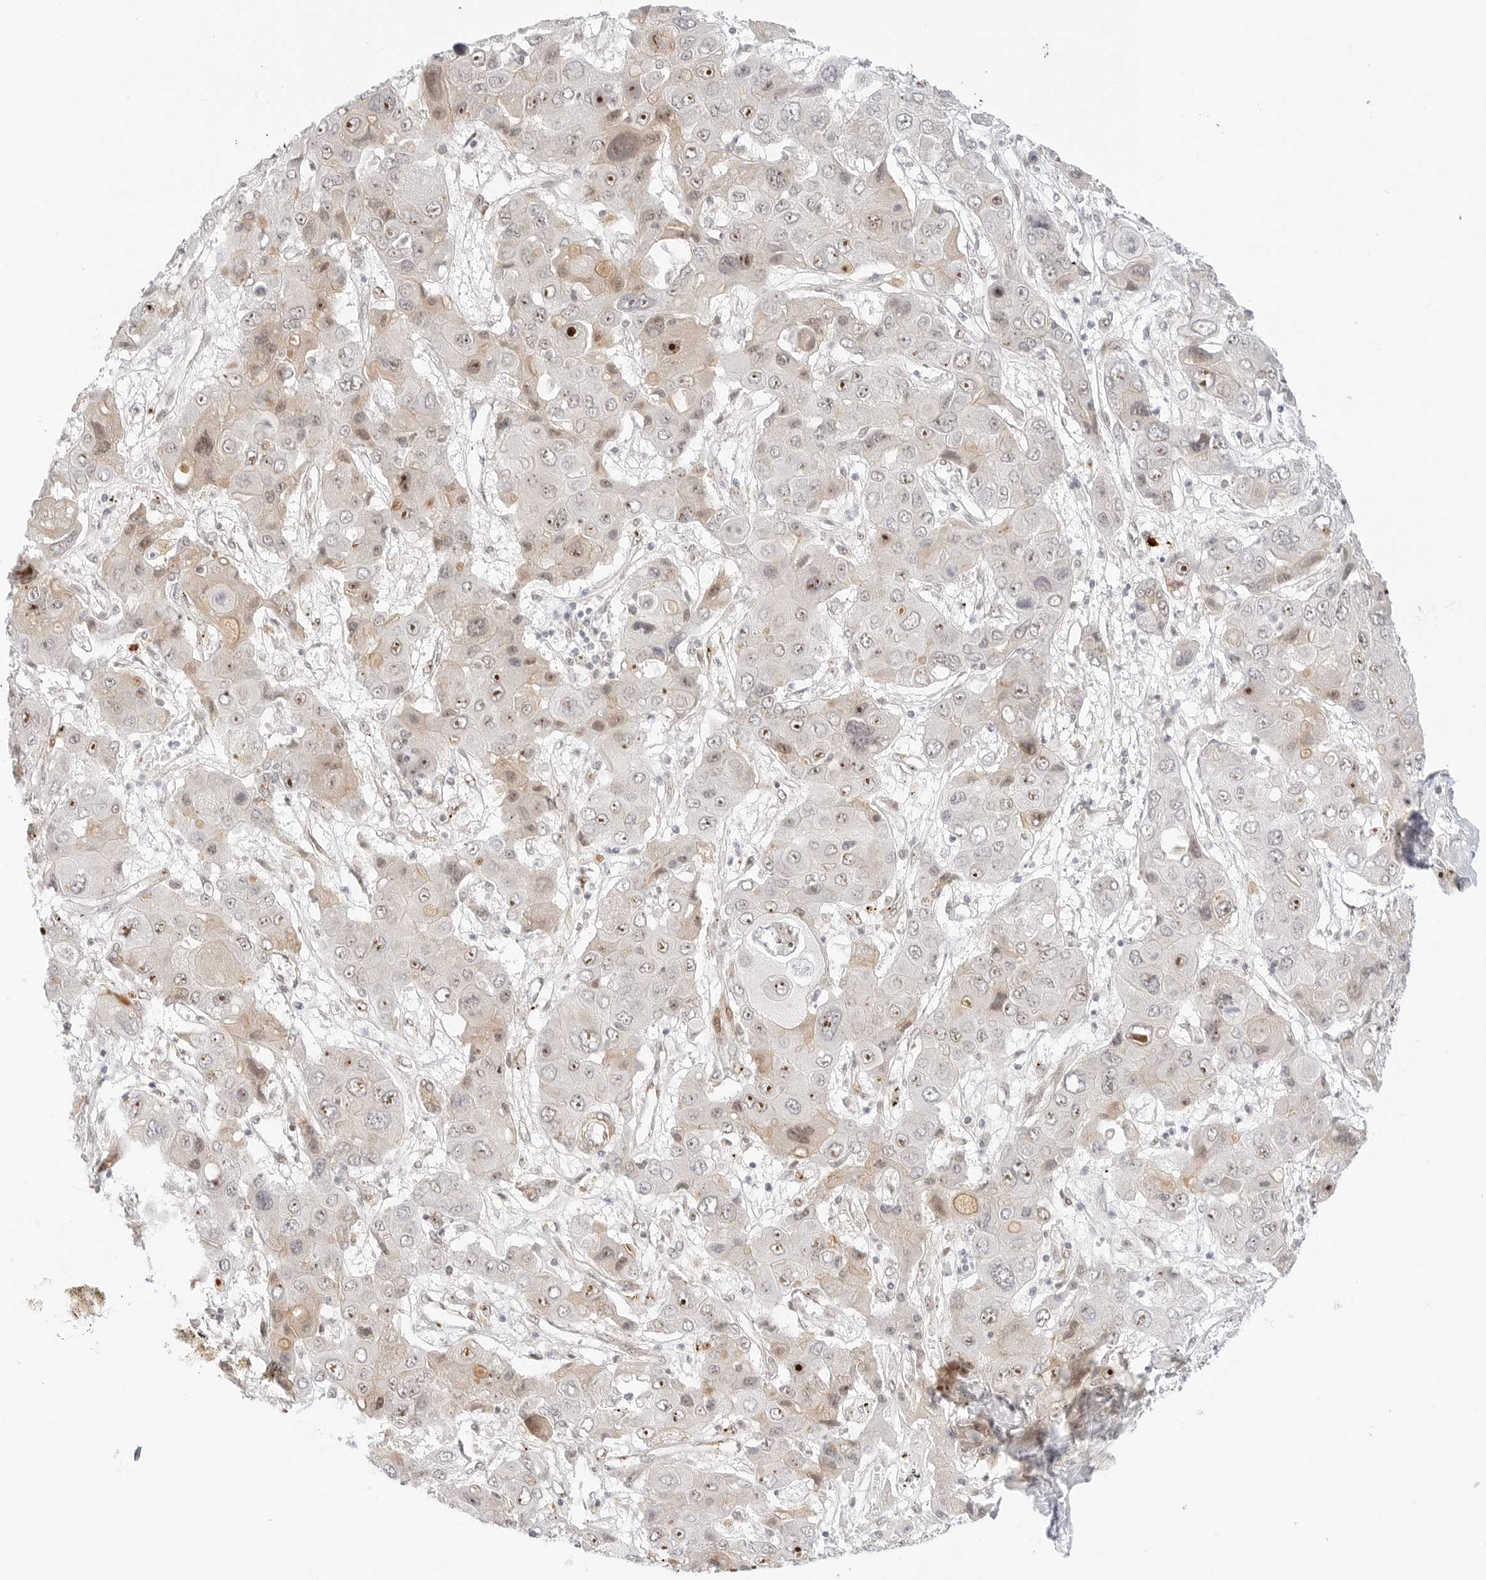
{"staining": {"intensity": "moderate", "quantity": "25%-75%", "location": "nuclear"}, "tissue": "liver cancer", "cell_type": "Tumor cells", "image_type": "cancer", "snomed": [{"axis": "morphology", "description": "Cholangiocarcinoma"}, {"axis": "topography", "description": "Liver"}], "caption": "Immunohistochemical staining of liver cancer exhibits medium levels of moderate nuclear positivity in about 25%-75% of tumor cells.", "gene": "HIPK3", "patient": {"sex": "male", "age": 67}}